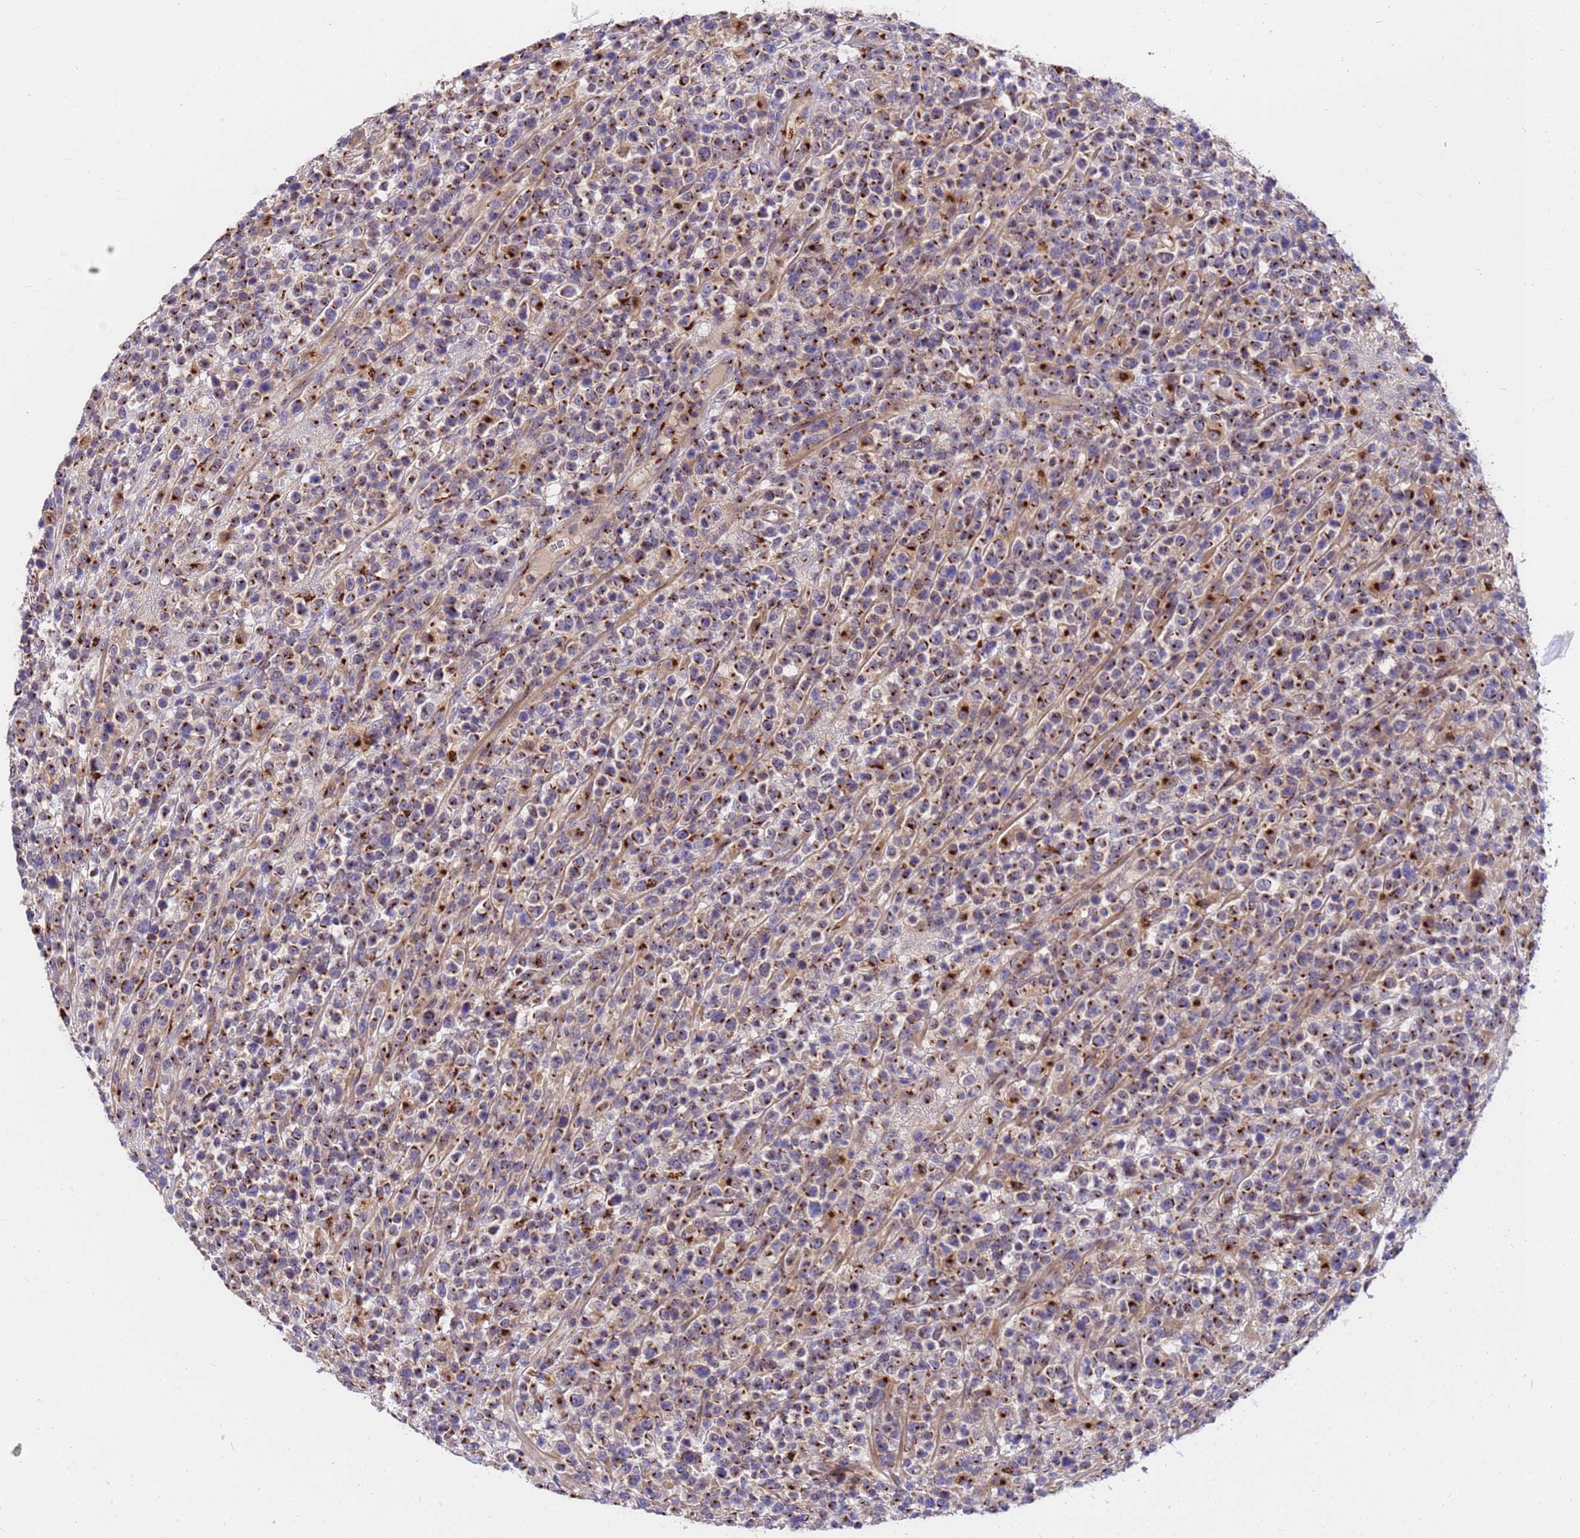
{"staining": {"intensity": "moderate", "quantity": ">75%", "location": "cytoplasmic/membranous"}, "tissue": "lymphoma", "cell_type": "Tumor cells", "image_type": "cancer", "snomed": [{"axis": "morphology", "description": "Malignant lymphoma, non-Hodgkin's type, High grade"}, {"axis": "topography", "description": "Colon"}], "caption": "Immunohistochemical staining of malignant lymphoma, non-Hodgkin's type (high-grade) displays moderate cytoplasmic/membranous protein staining in approximately >75% of tumor cells. The staining was performed using DAB, with brown indicating positive protein expression. Nuclei are stained blue with hematoxylin.", "gene": "HPS3", "patient": {"sex": "female", "age": 53}}